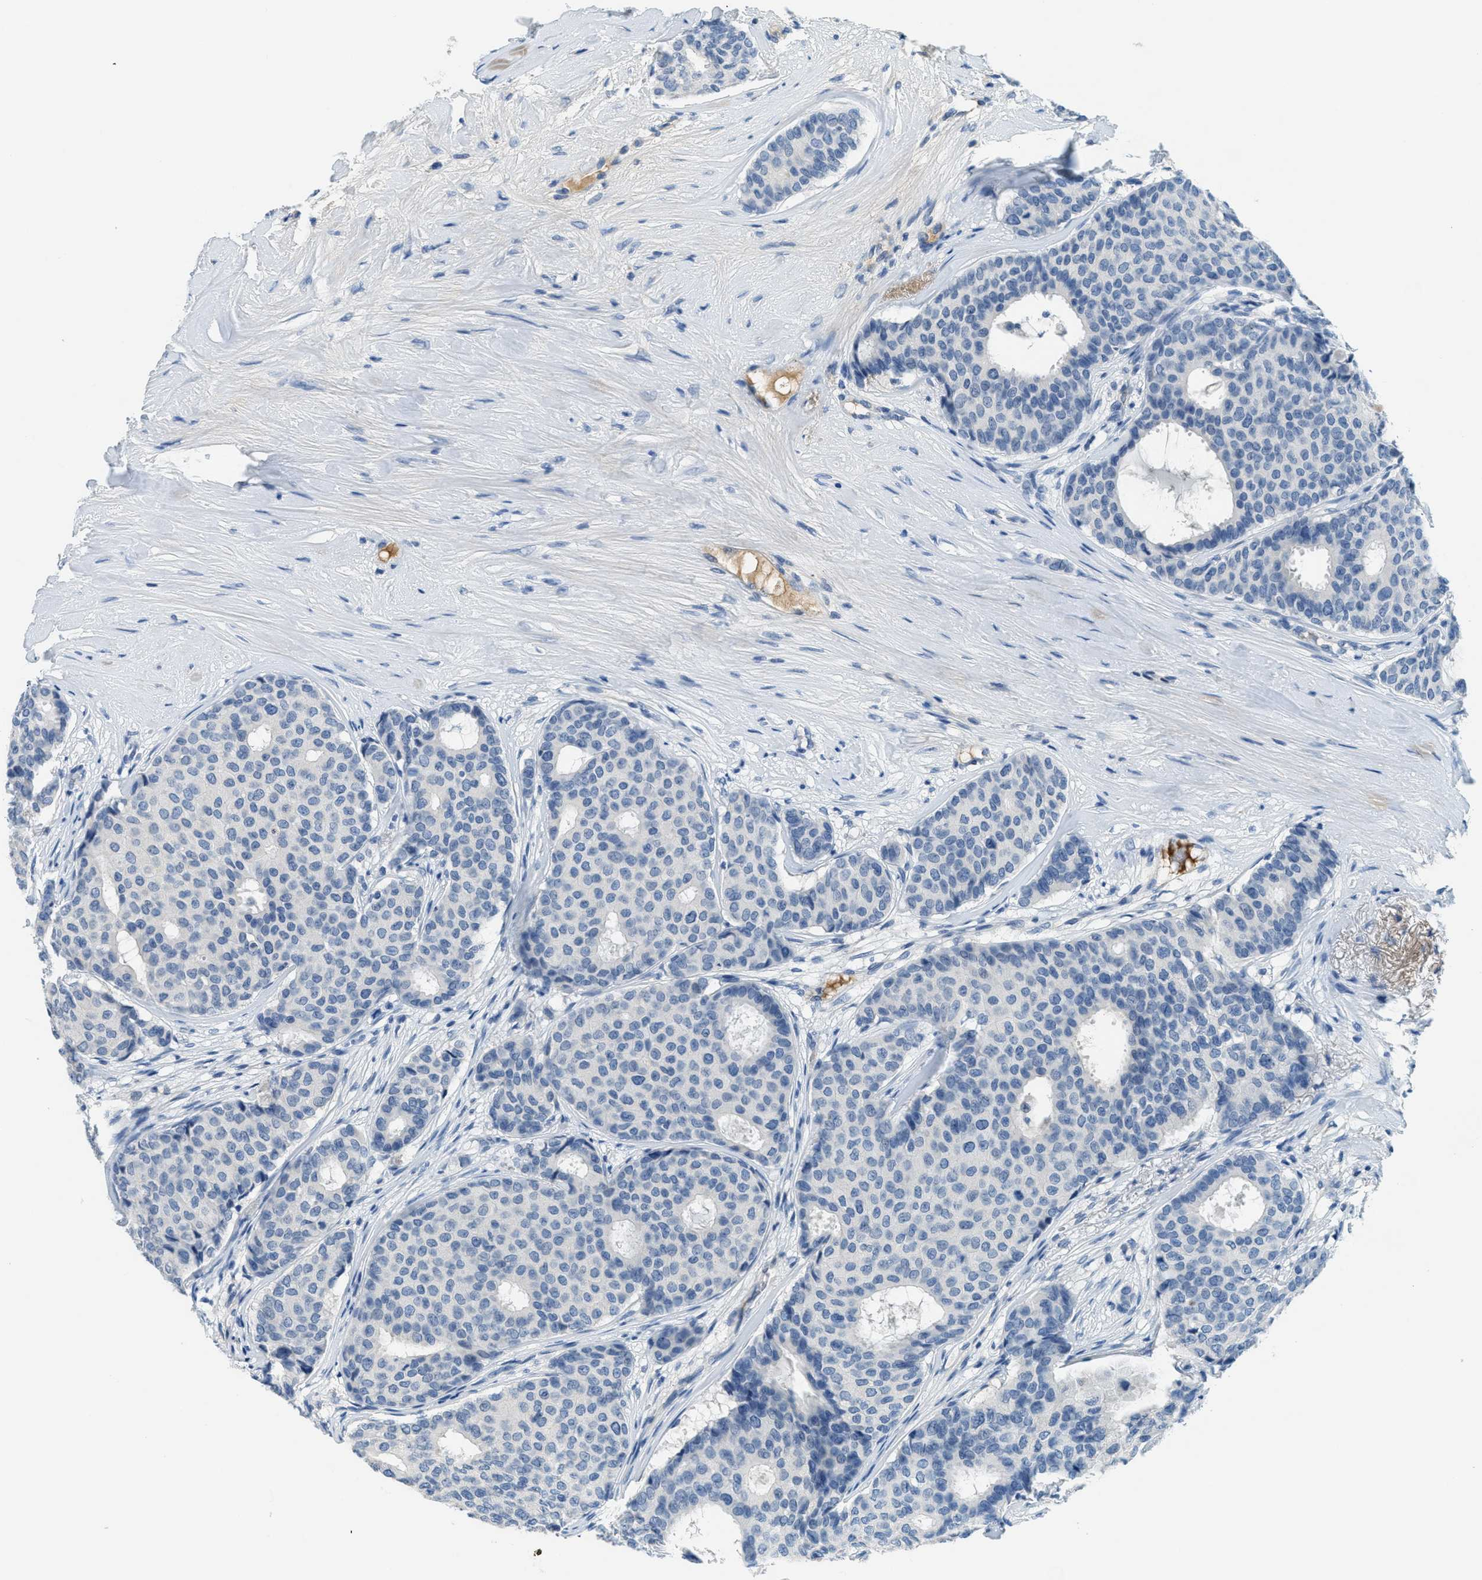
{"staining": {"intensity": "negative", "quantity": "none", "location": "none"}, "tissue": "breast cancer", "cell_type": "Tumor cells", "image_type": "cancer", "snomed": [{"axis": "morphology", "description": "Duct carcinoma"}, {"axis": "topography", "description": "Breast"}], "caption": "DAB immunohistochemical staining of breast cancer (invasive ductal carcinoma) reveals no significant staining in tumor cells. Brightfield microscopy of immunohistochemistry (IHC) stained with DAB (brown) and hematoxylin (blue), captured at high magnification.", "gene": "A2M", "patient": {"sex": "female", "age": 75}}